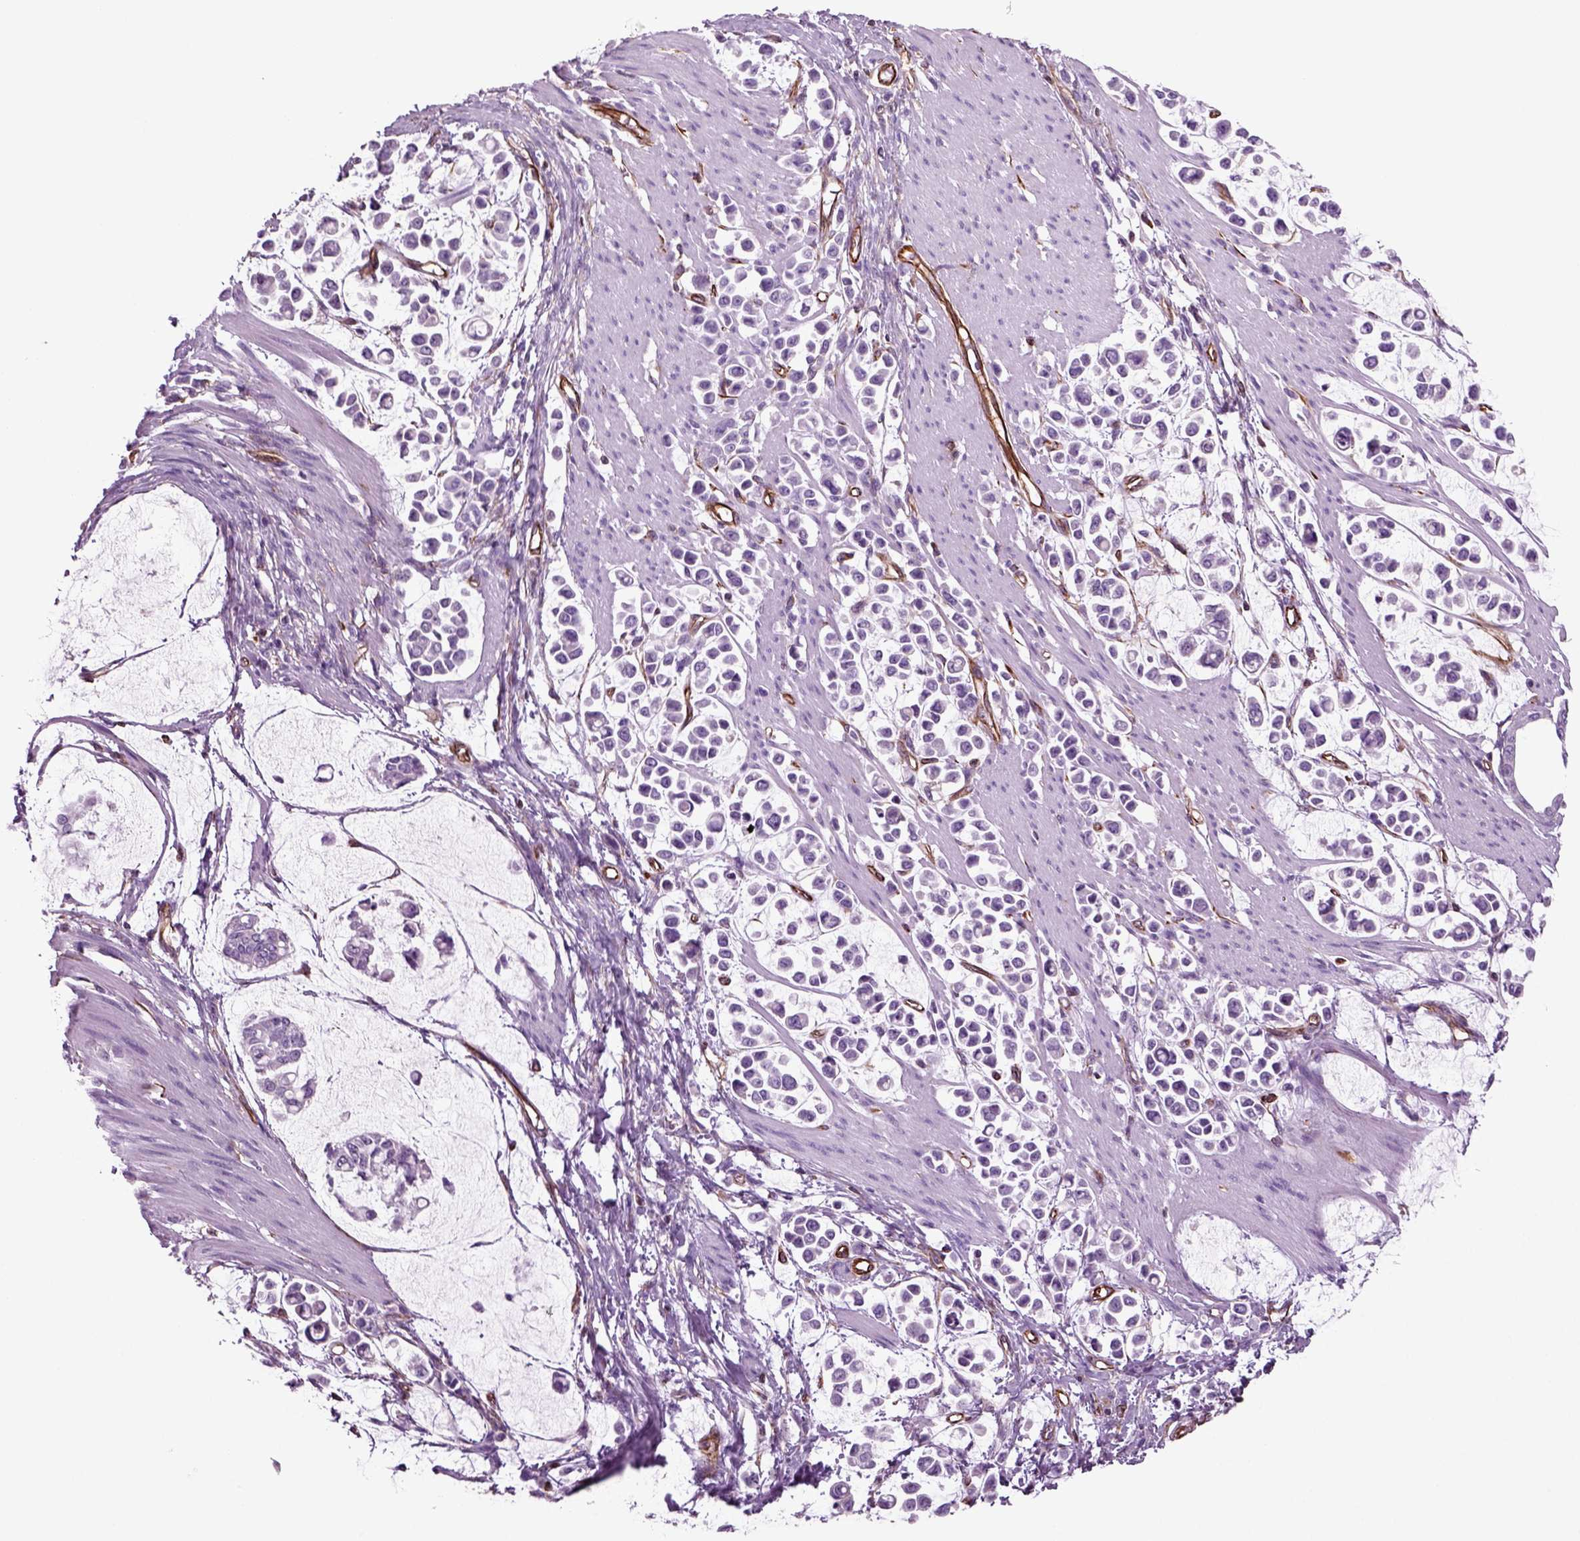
{"staining": {"intensity": "negative", "quantity": "none", "location": "none"}, "tissue": "stomach cancer", "cell_type": "Tumor cells", "image_type": "cancer", "snomed": [{"axis": "morphology", "description": "Adenocarcinoma, NOS"}, {"axis": "topography", "description": "Stomach"}], "caption": "Immunohistochemical staining of human stomach cancer (adenocarcinoma) reveals no significant positivity in tumor cells.", "gene": "ACER3", "patient": {"sex": "male", "age": 82}}